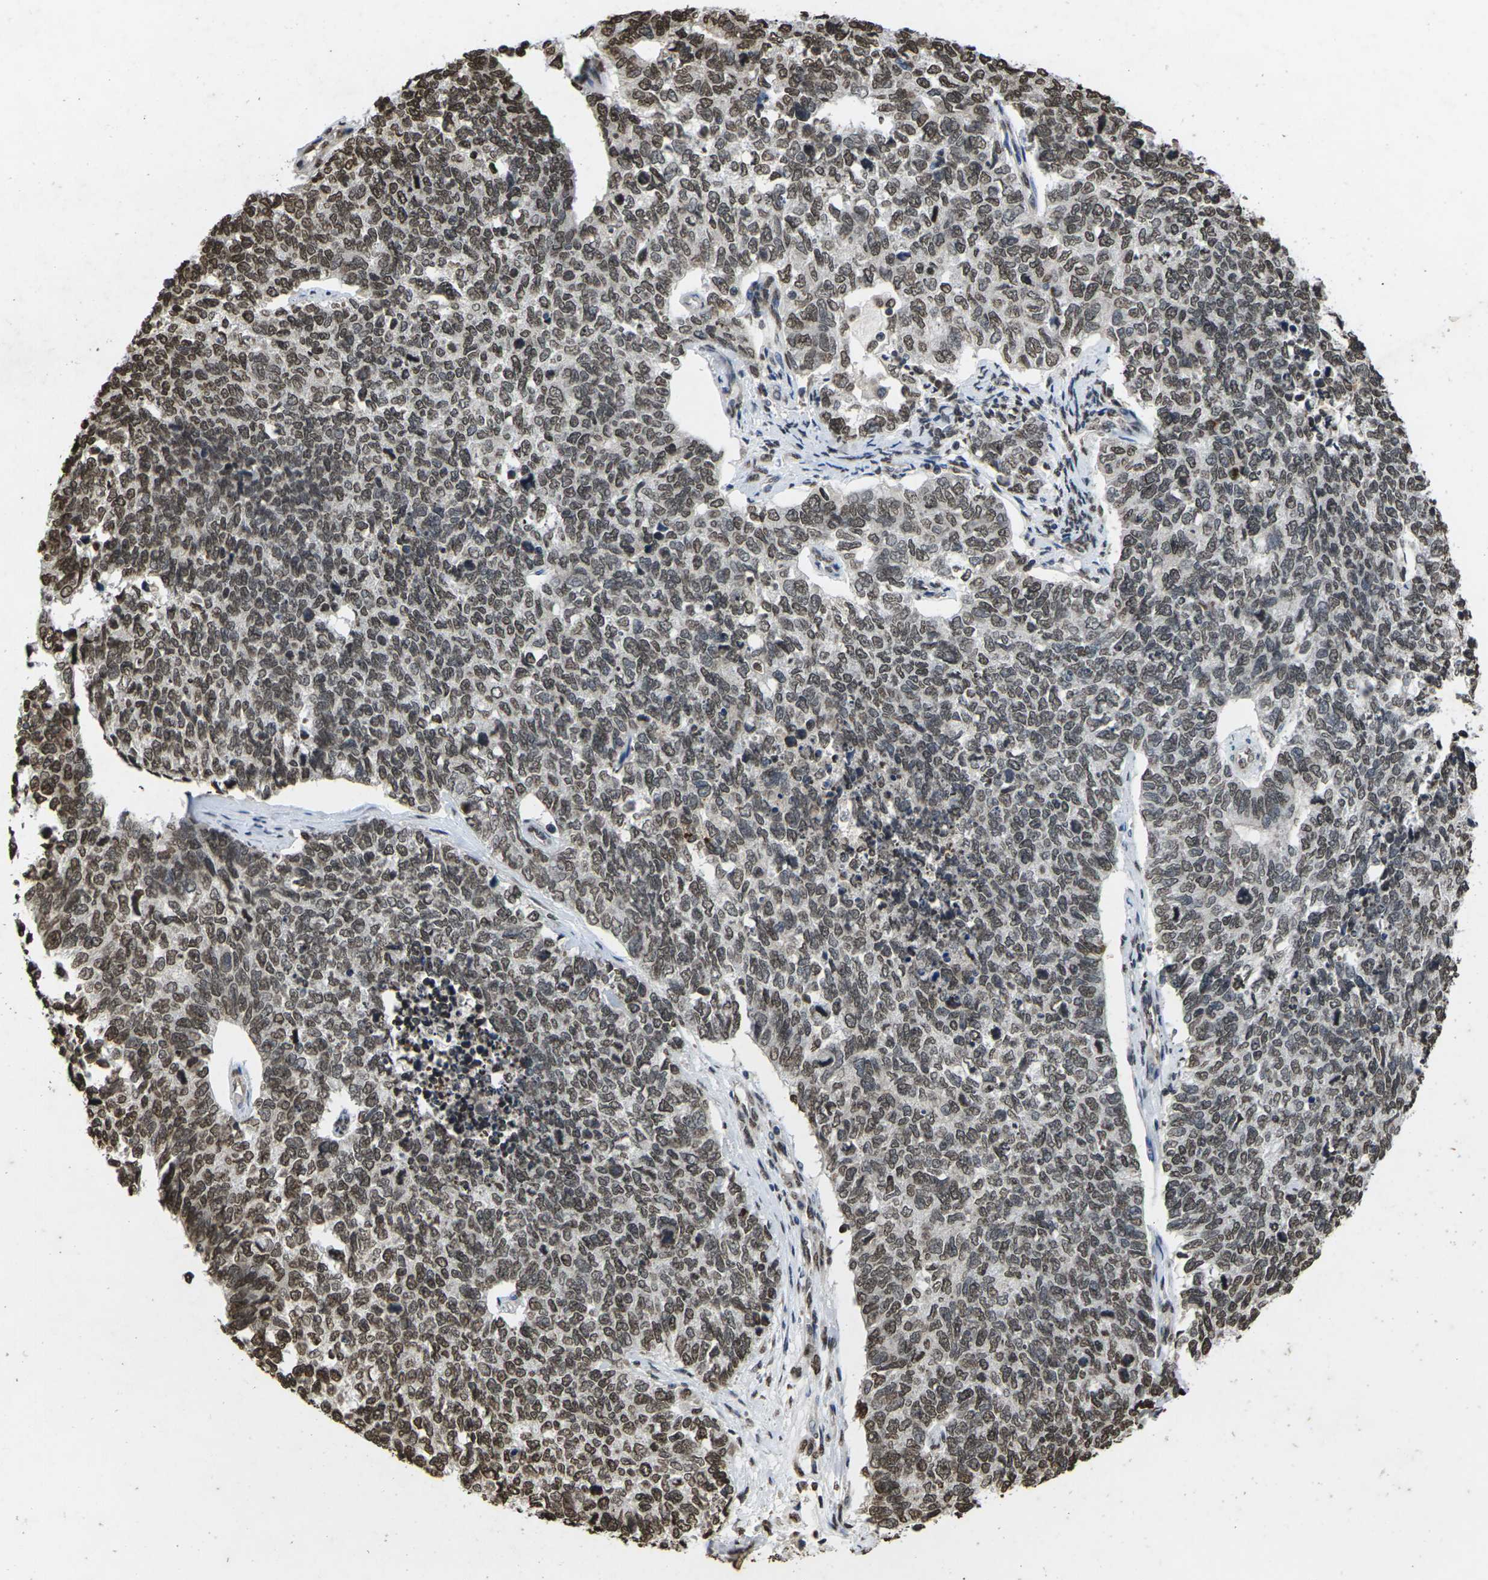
{"staining": {"intensity": "moderate", "quantity": ">75%", "location": "nuclear"}, "tissue": "cervical cancer", "cell_type": "Tumor cells", "image_type": "cancer", "snomed": [{"axis": "morphology", "description": "Squamous cell carcinoma, NOS"}, {"axis": "topography", "description": "Cervix"}], "caption": "An image showing moderate nuclear expression in approximately >75% of tumor cells in cervical cancer, as visualized by brown immunohistochemical staining.", "gene": "EMSY", "patient": {"sex": "female", "age": 63}}